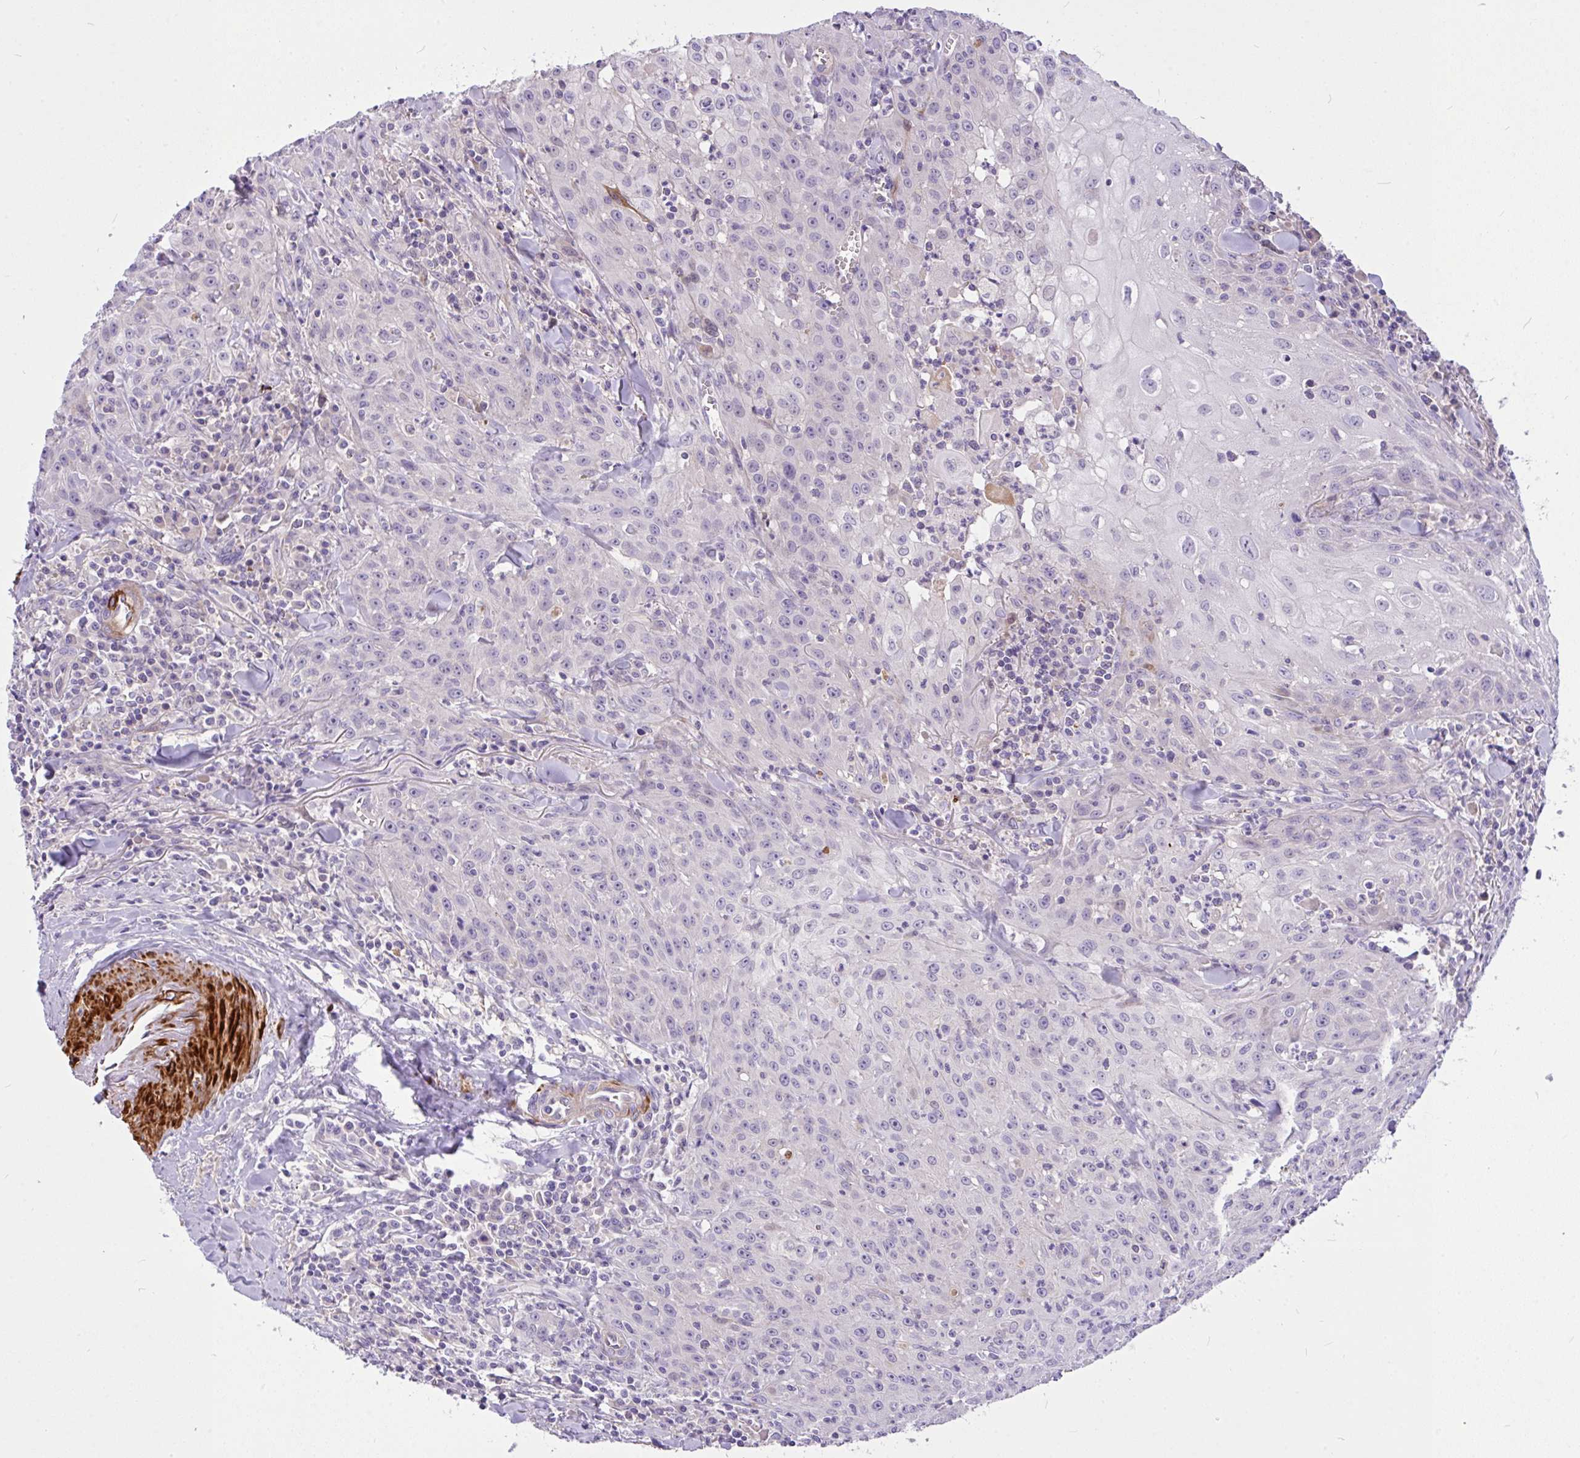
{"staining": {"intensity": "negative", "quantity": "none", "location": "none"}, "tissue": "head and neck cancer", "cell_type": "Tumor cells", "image_type": "cancer", "snomed": [{"axis": "morphology", "description": "Normal tissue, NOS"}, {"axis": "morphology", "description": "Squamous cell carcinoma, NOS"}, {"axis": "topography", "description": "Oral tissue"}, {"axis": "topography", "description": "Head-Neck"}], "caption": "The histopathology image displays no staining of tumor cells in squamous cell carcinoma (head and neck).", "gene": "MOCS1", "patient": {"sex": "female", "age": 70}}